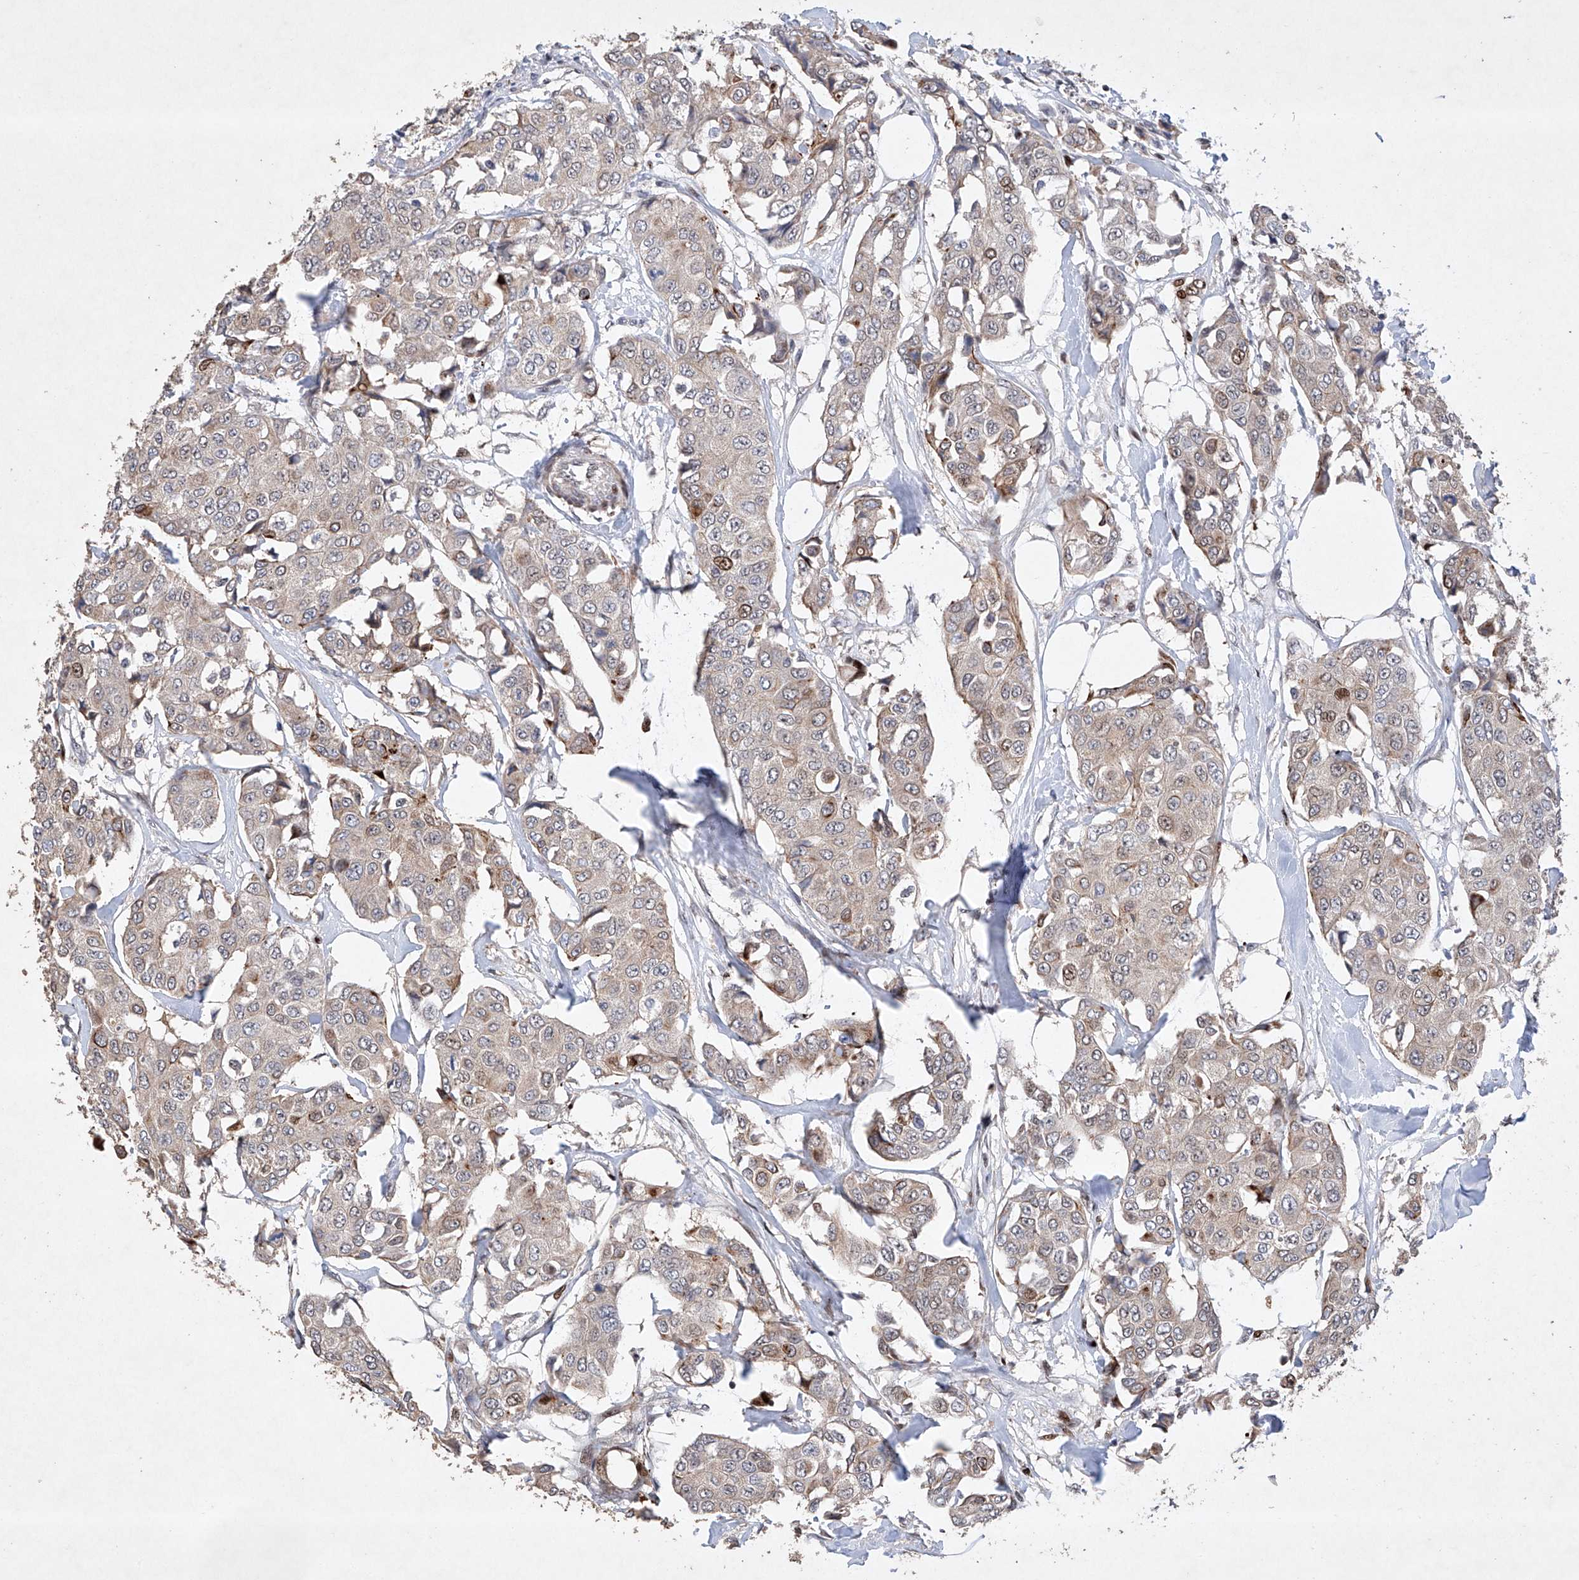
{"staining": {"intensity": "moderate", "quantity": "<25%", "location": "cytoplasmic/membranous,nuclear"}, "tissue": "breast cancer", "cell_type": "Tumor cells", "image_type": "cancer", "snomed": [{"axis": "morphology", "description": "Duct carcinoma"}, {"axis": "topography", "description": "Breast"}], "caption": "Protein positivity by IHC exhibits moderate cytoplasmic/membranous and nuclear positivity in approximately <25% of tumor cells in breast cancer.", "gene": "AFG1L", "patient": {"sex": "female", "age": 80}}